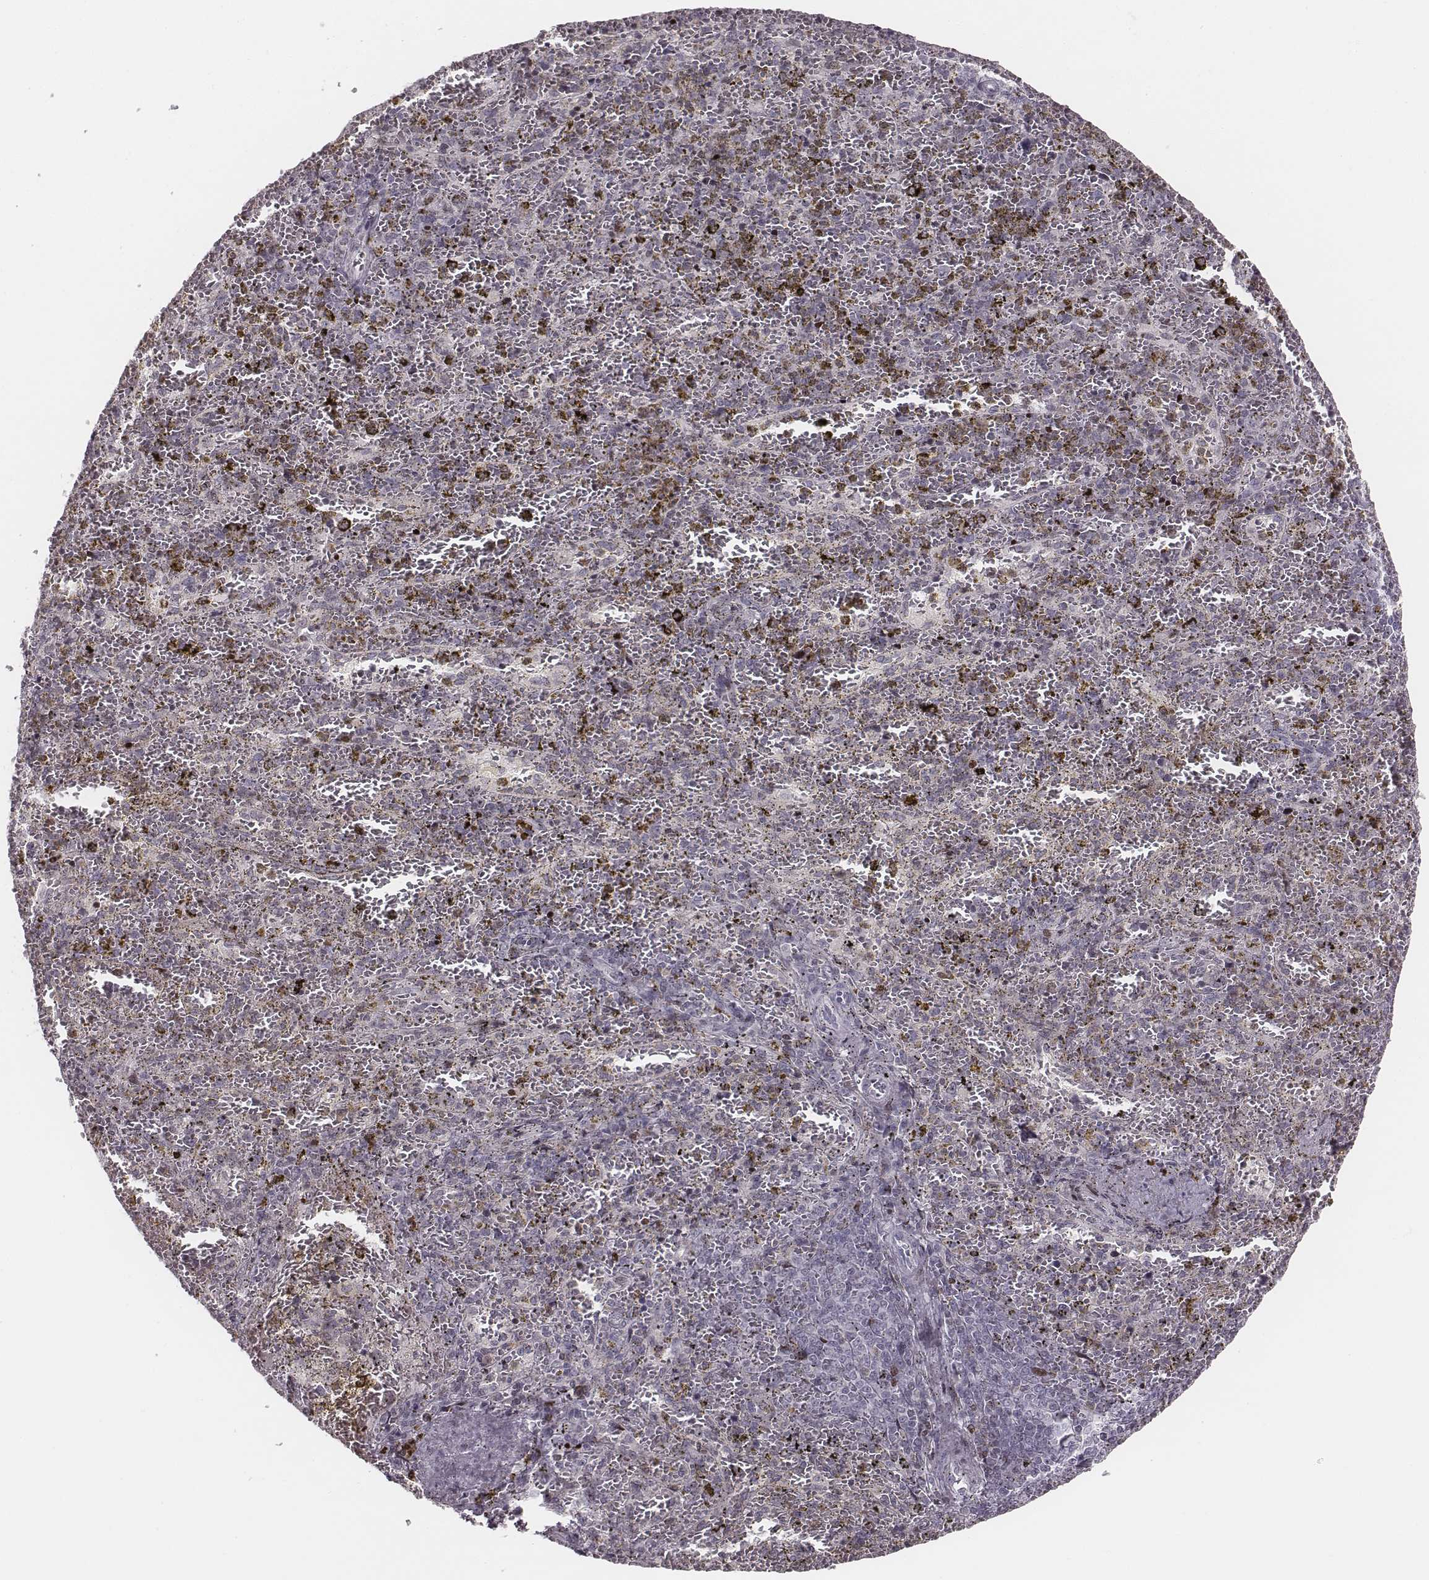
{"staining": {"intensity": "weak", "quantity": "<25%", "location": "nuclear"}, "tissue": "spleen", "cell_type": "Cells in red pulp", "image_type": "normal", "snomed": [{"axis": "morphology", "description": "Normal tissue, NOS"}, {"axis": "topography", "description": "Spleen"}], "caption": "Immunohistochemistry photomicrograph of benign spleen stained for a protein (brown), which reveals no staining in cells in red pulp.", "gene": "NDC1", "patient": {"sex": "female", "age": 50}}